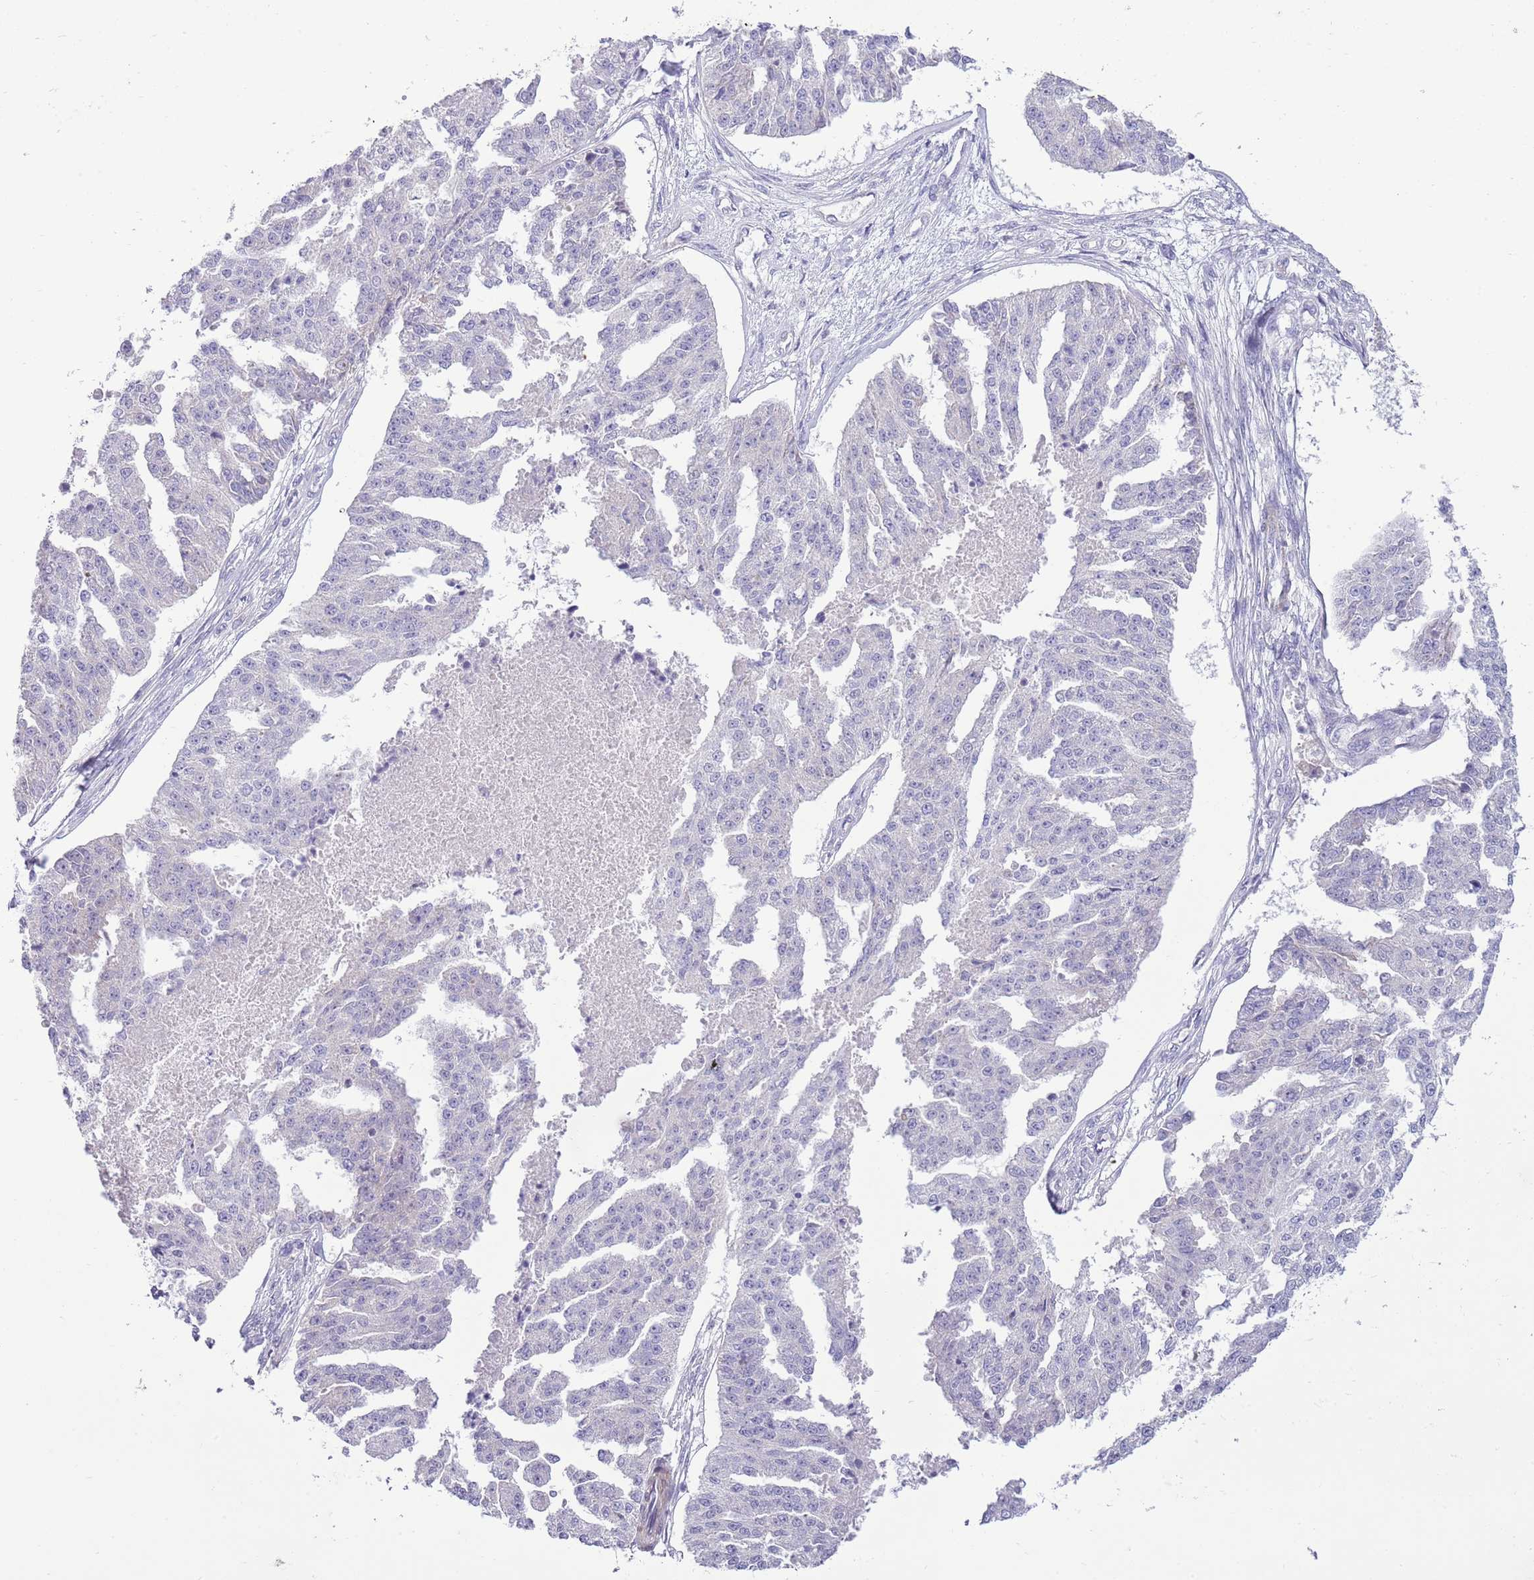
{"staining": {"intensity": "negative", "quantity": "none", "location": "none"}, "tissue": "ovarian cancer", "cell_type": "Tumor cells", "image_type": "cancer", "snomed": [{"axis": "morphology", "description": "Cystadenocarcinoma, serous, NOS"}, {"axis": "topography", "description": "Ovary"}], "caption": "Protein analysis of ovarian cancer (serous cystadenocarcinoma) displays no significant positivity in tumor cells. Brightfield microscopy of IHC stained with DAB (brown) and hematoxylin (blue), captured at high magnification.", "gene": "ZC4H2", "patient": {"sex": "female", "age": 58}}